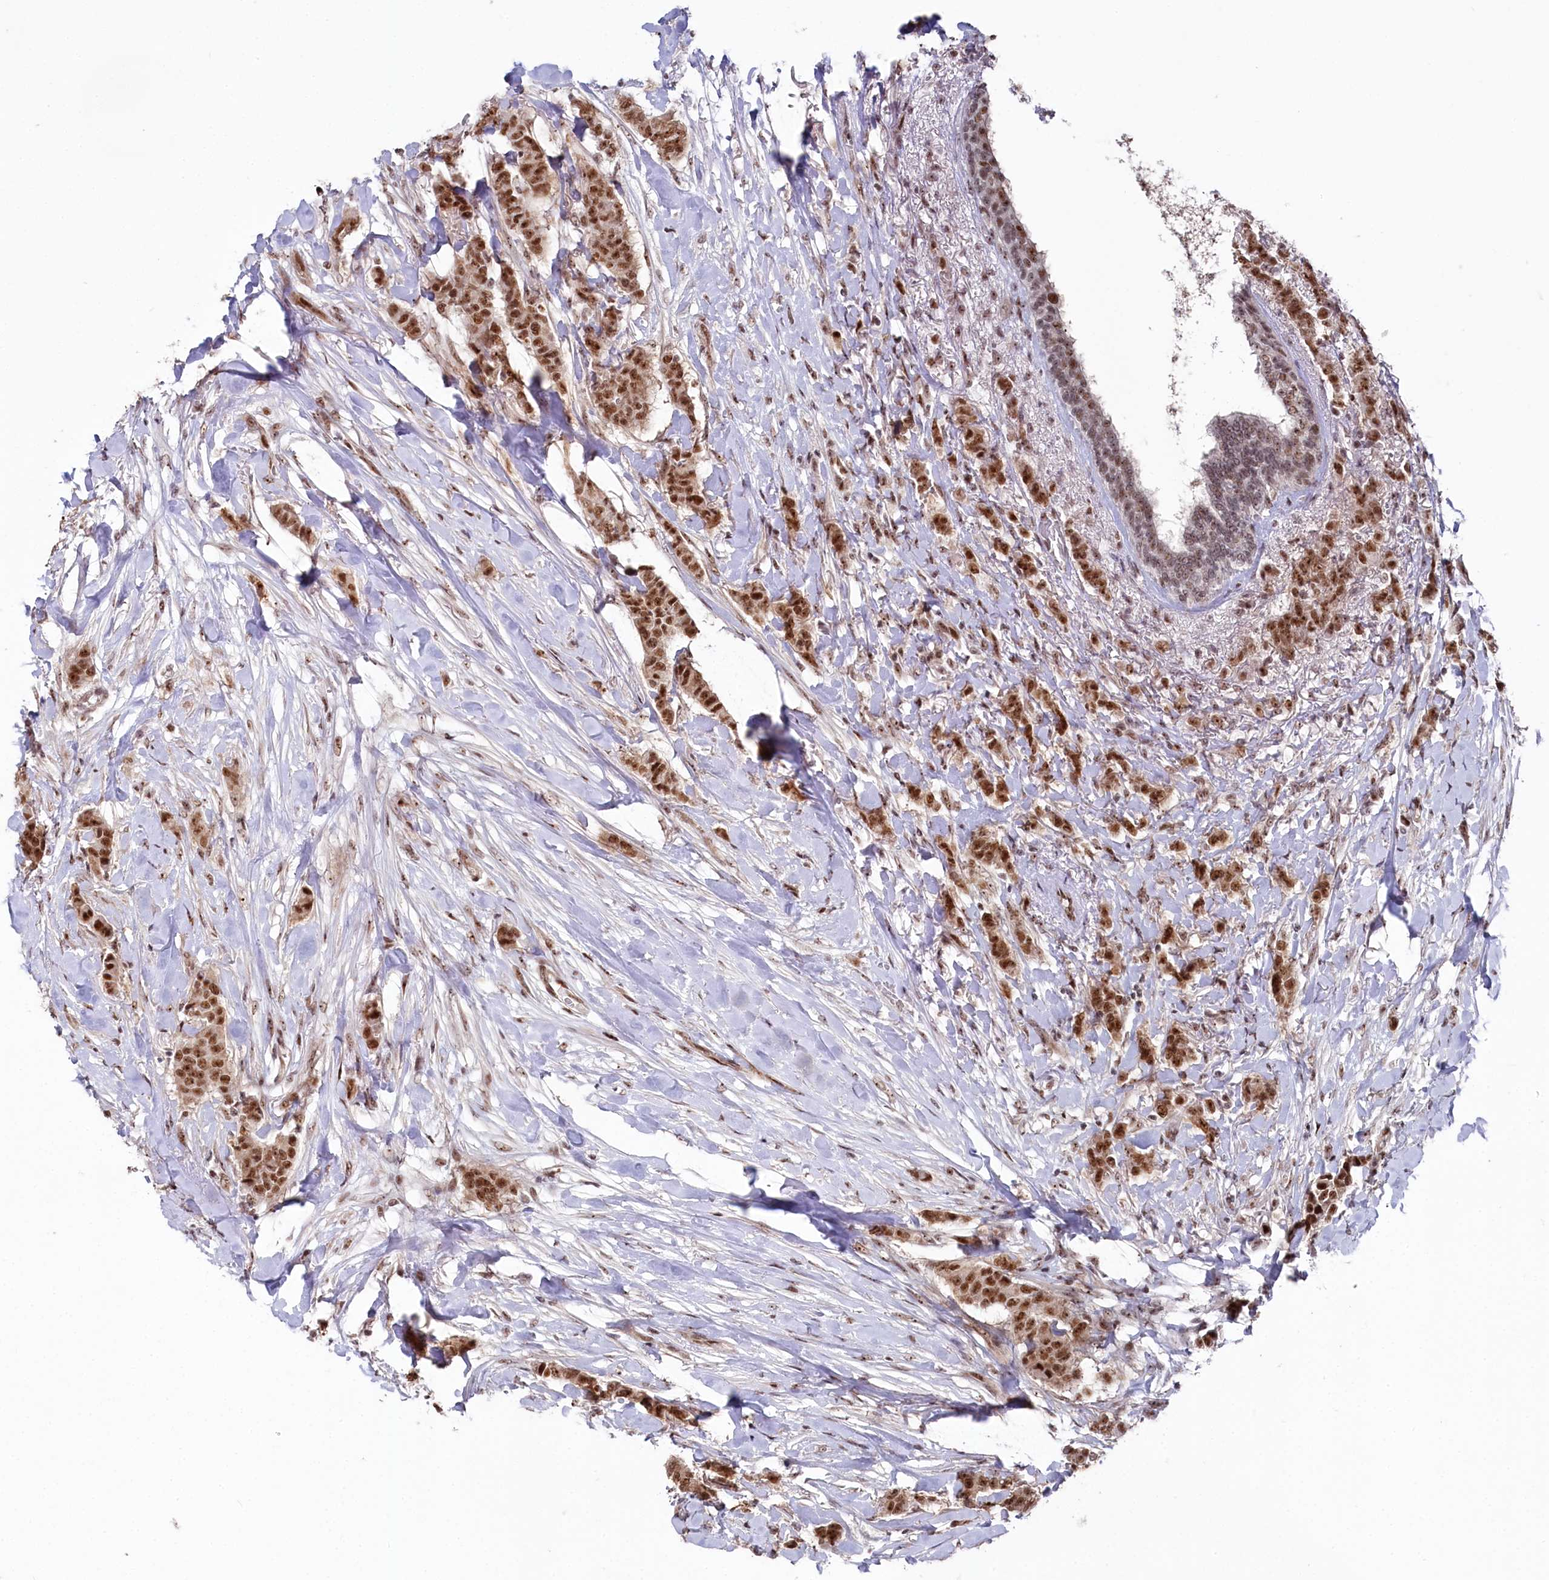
{"staining": {"intensity": "strong", "quantity": ">75%", "location": "nuclear"}, "tissue": "breast cancer", "cell_type": "Tumor cells", "image_type": "cancer", "snomed": [{"axis": "morphology", "description": "Duct carcinoma"}, {"axis": "topography", "description": "Breast"}], "caption": "Immunohistochemical staining of human breast invasive ductal carcinoma shows high levels of strong nuclear positivity in about >75% of tumor cells.", "gene": "POLR2H", "patient": {"sex": "female", "age": 40}}